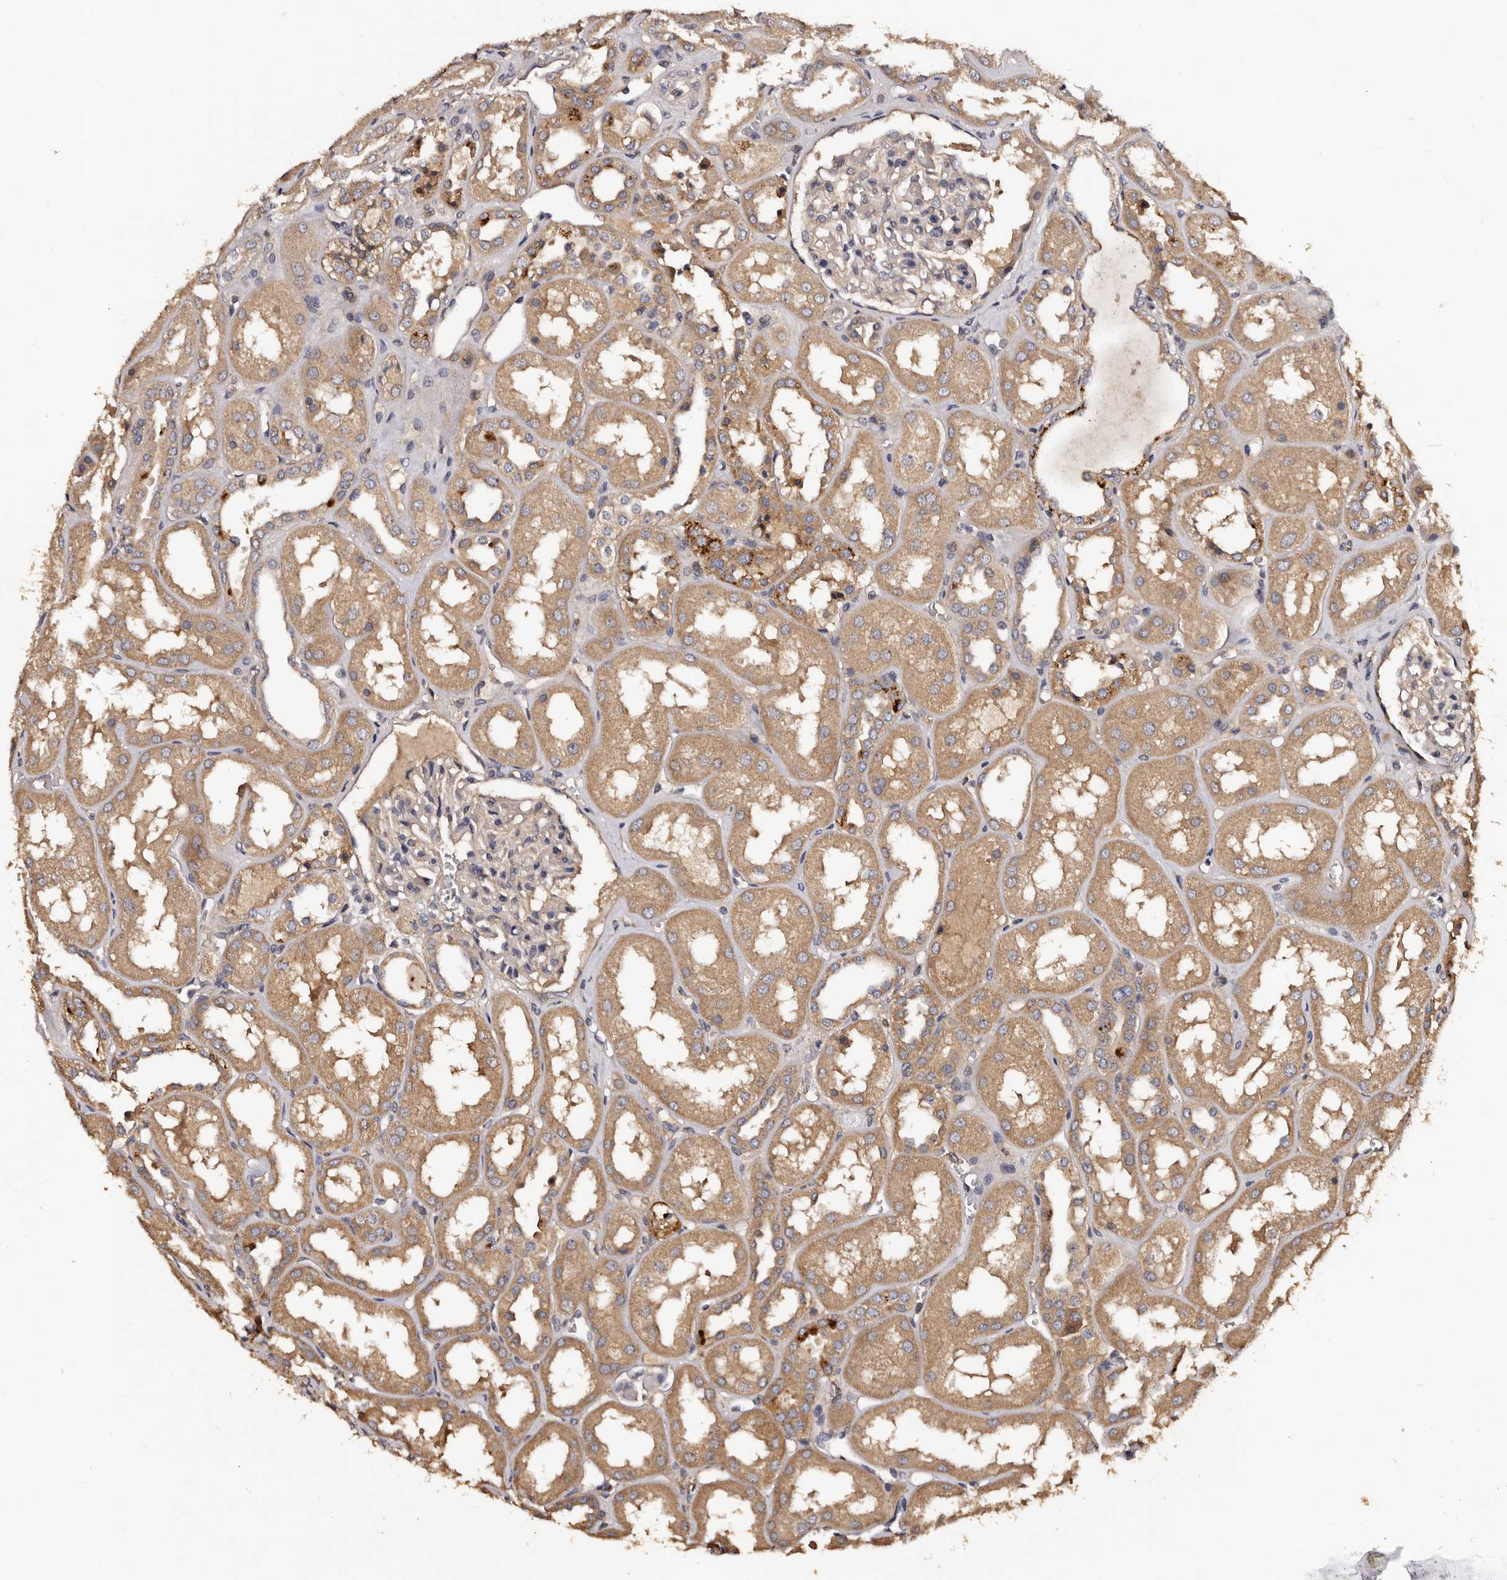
{"staining": {"intensity": "weak", "quantity": "25%-75%", "location": "cytoplasmic/membranous"}, "tissue": "kidney", "cell_type": "Cells in glomeruli", "image_type": "normal", "snomed": [{"axis": "morphology", "description": "Normal tissue, NOS"}, {"axis": "topography", "description": "Kidney"}], "caption": "An image of kidney stained for a protein displays weak cytoplasmic/membranous brown staining in cells in glomeruli. The staining is performed using DAB brown chromogen to label protein expression. The nuclei are counter-stained blue using hematoxylin.", "gene": "ADCK5", "patient": {"sex": "male", "age": 70}}